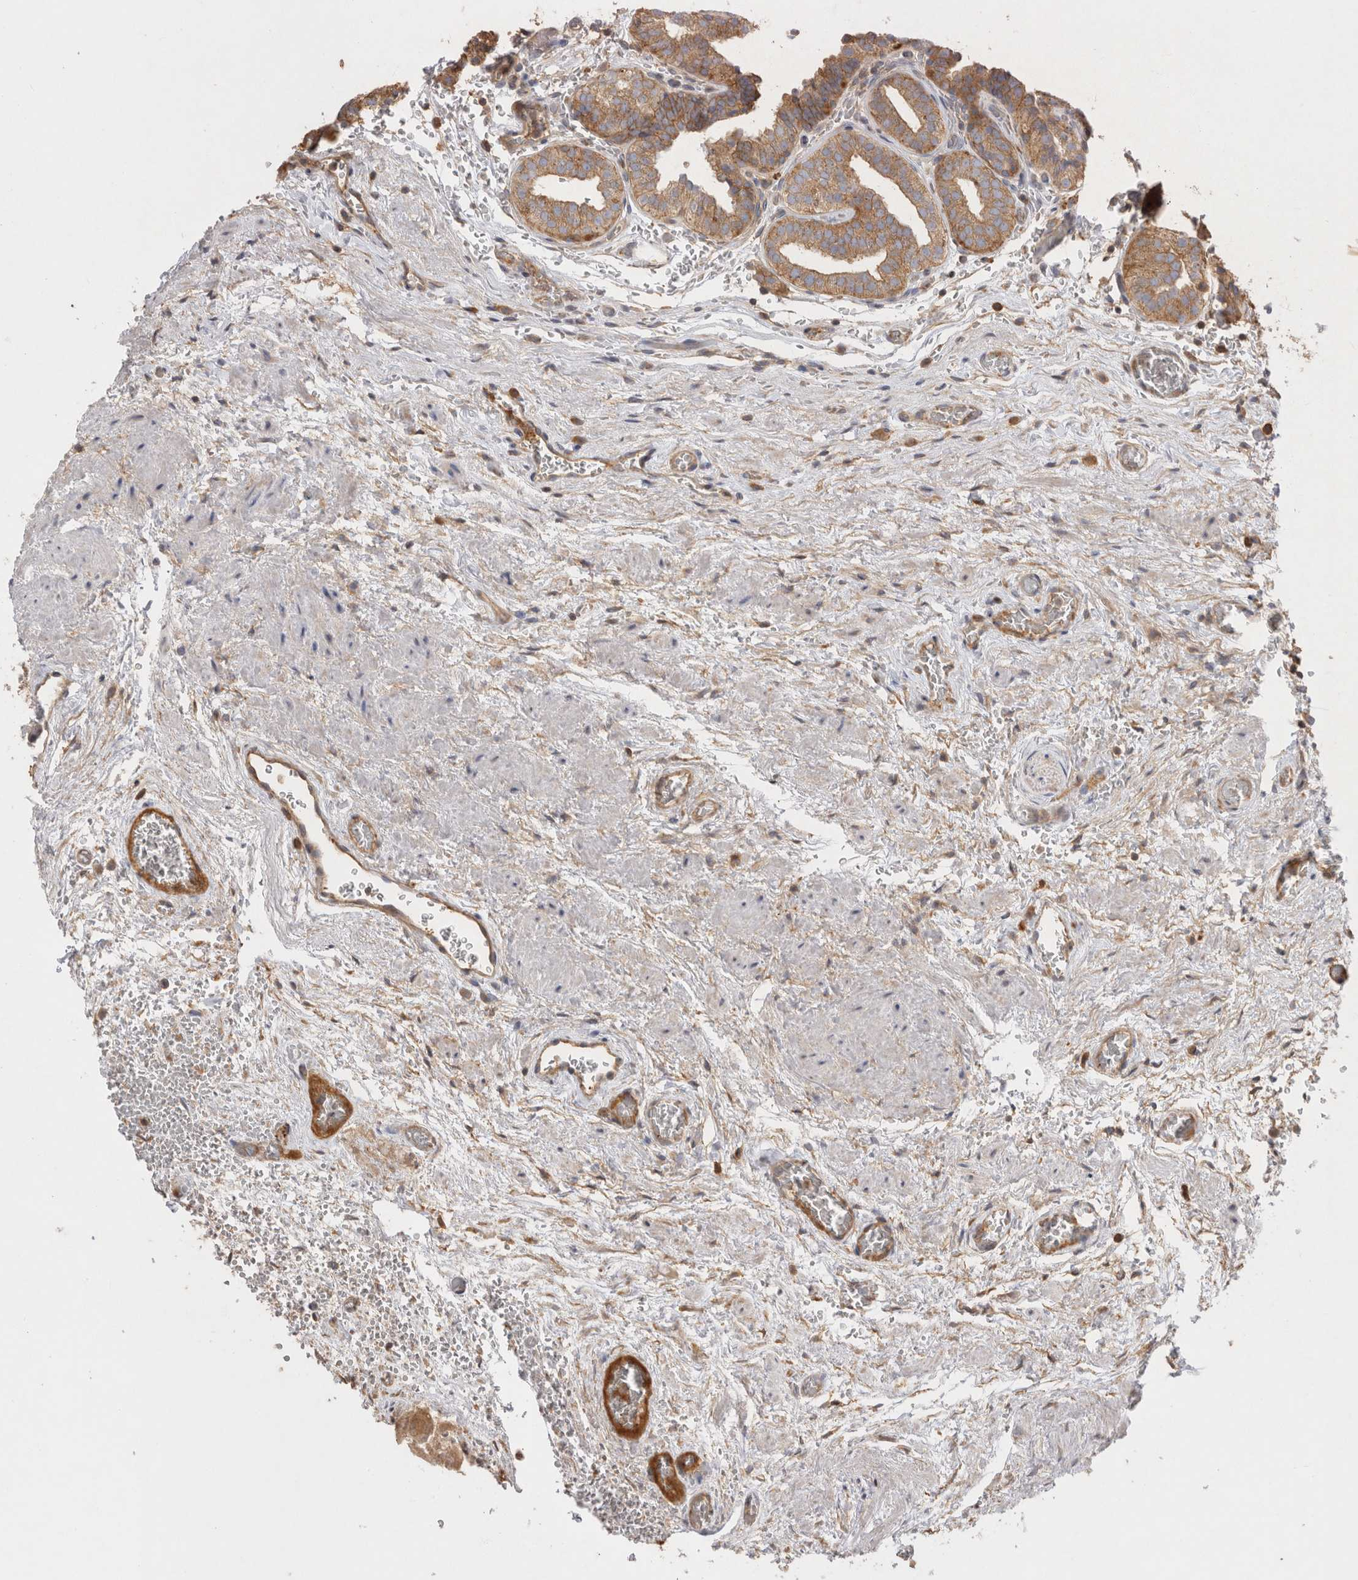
{"staining": {"intensity": "moderate", "quantity": ">75%", "location": "cytoplasmic/membranous"}, "tissue": "prostate", "cell_type": "Glandular cells", "image_type": "normal", "snomed": [{"axis": "morphology", "description": "Normal tissue, NOS"}, {"axis": "topography", "description": "Prostate"}], "caption": "Brown immunohistochemical staining in benign human prostate displays moderate cytoplasmic/membranous positivity in approximately >75% of glandular cells.", "gene": "CHMP6", "patient": {"sex": "male", "age": 48}}